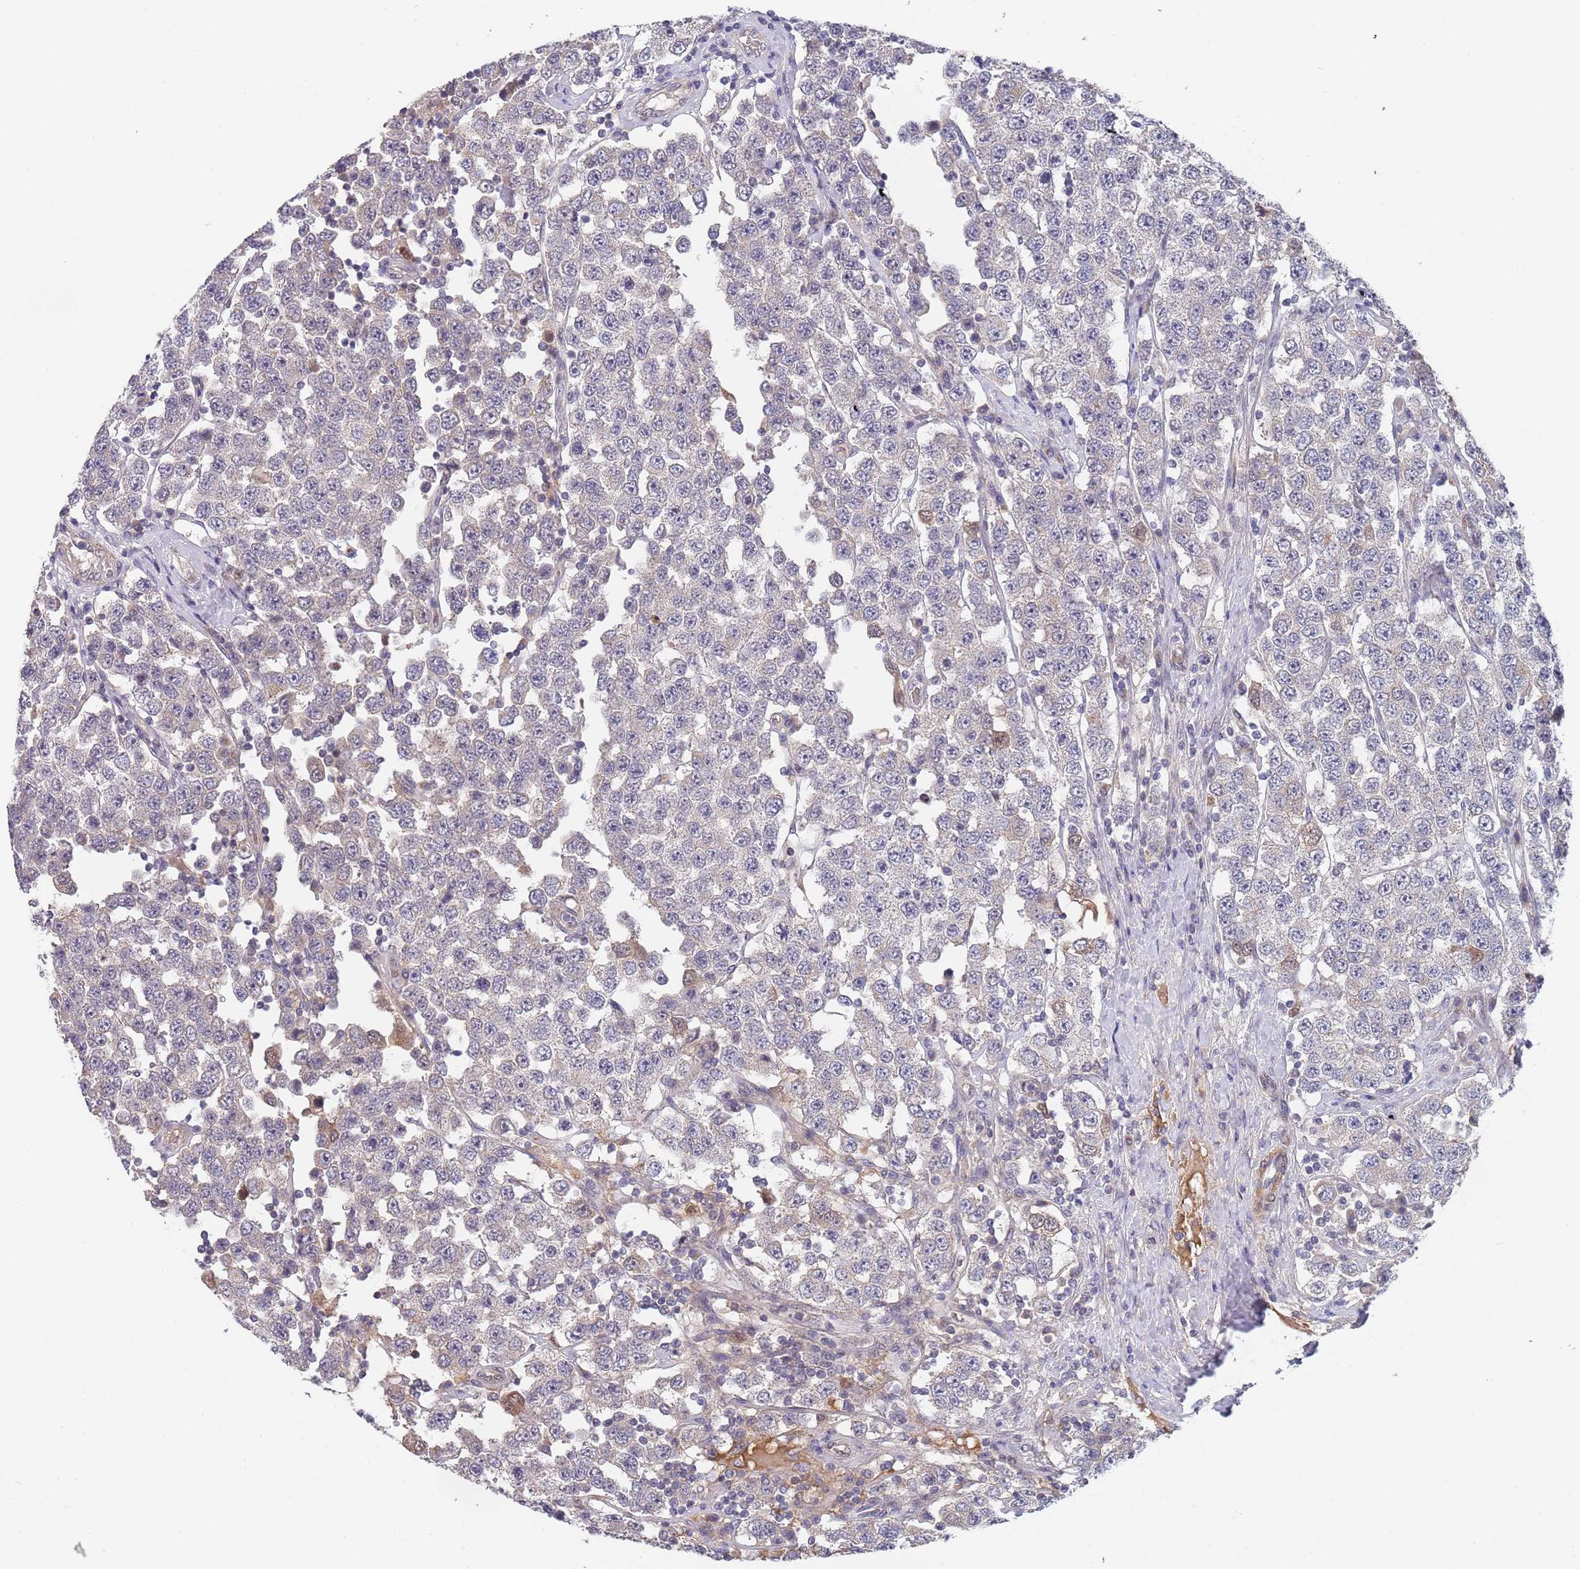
{"staining": {"intensity": "negative", "quantity": "none", "location": "none"}, "tissue": "testis cancer", "cell_type": "Tumor cells", "image_type": "cancer", "snomed": [{"axis": "morphology", "description": "Seminoma, NOS"}, {"axis": "topography", "description": "Testis"}], "caption": "Immunohistochemistry (IHC) photomicrograph of human testis seminoma stained for a protein (brown), which demonstrates no positivity in tumor cells.", "gene": "B4GALT4", "patient": {"sex": "male", "age": 28}}